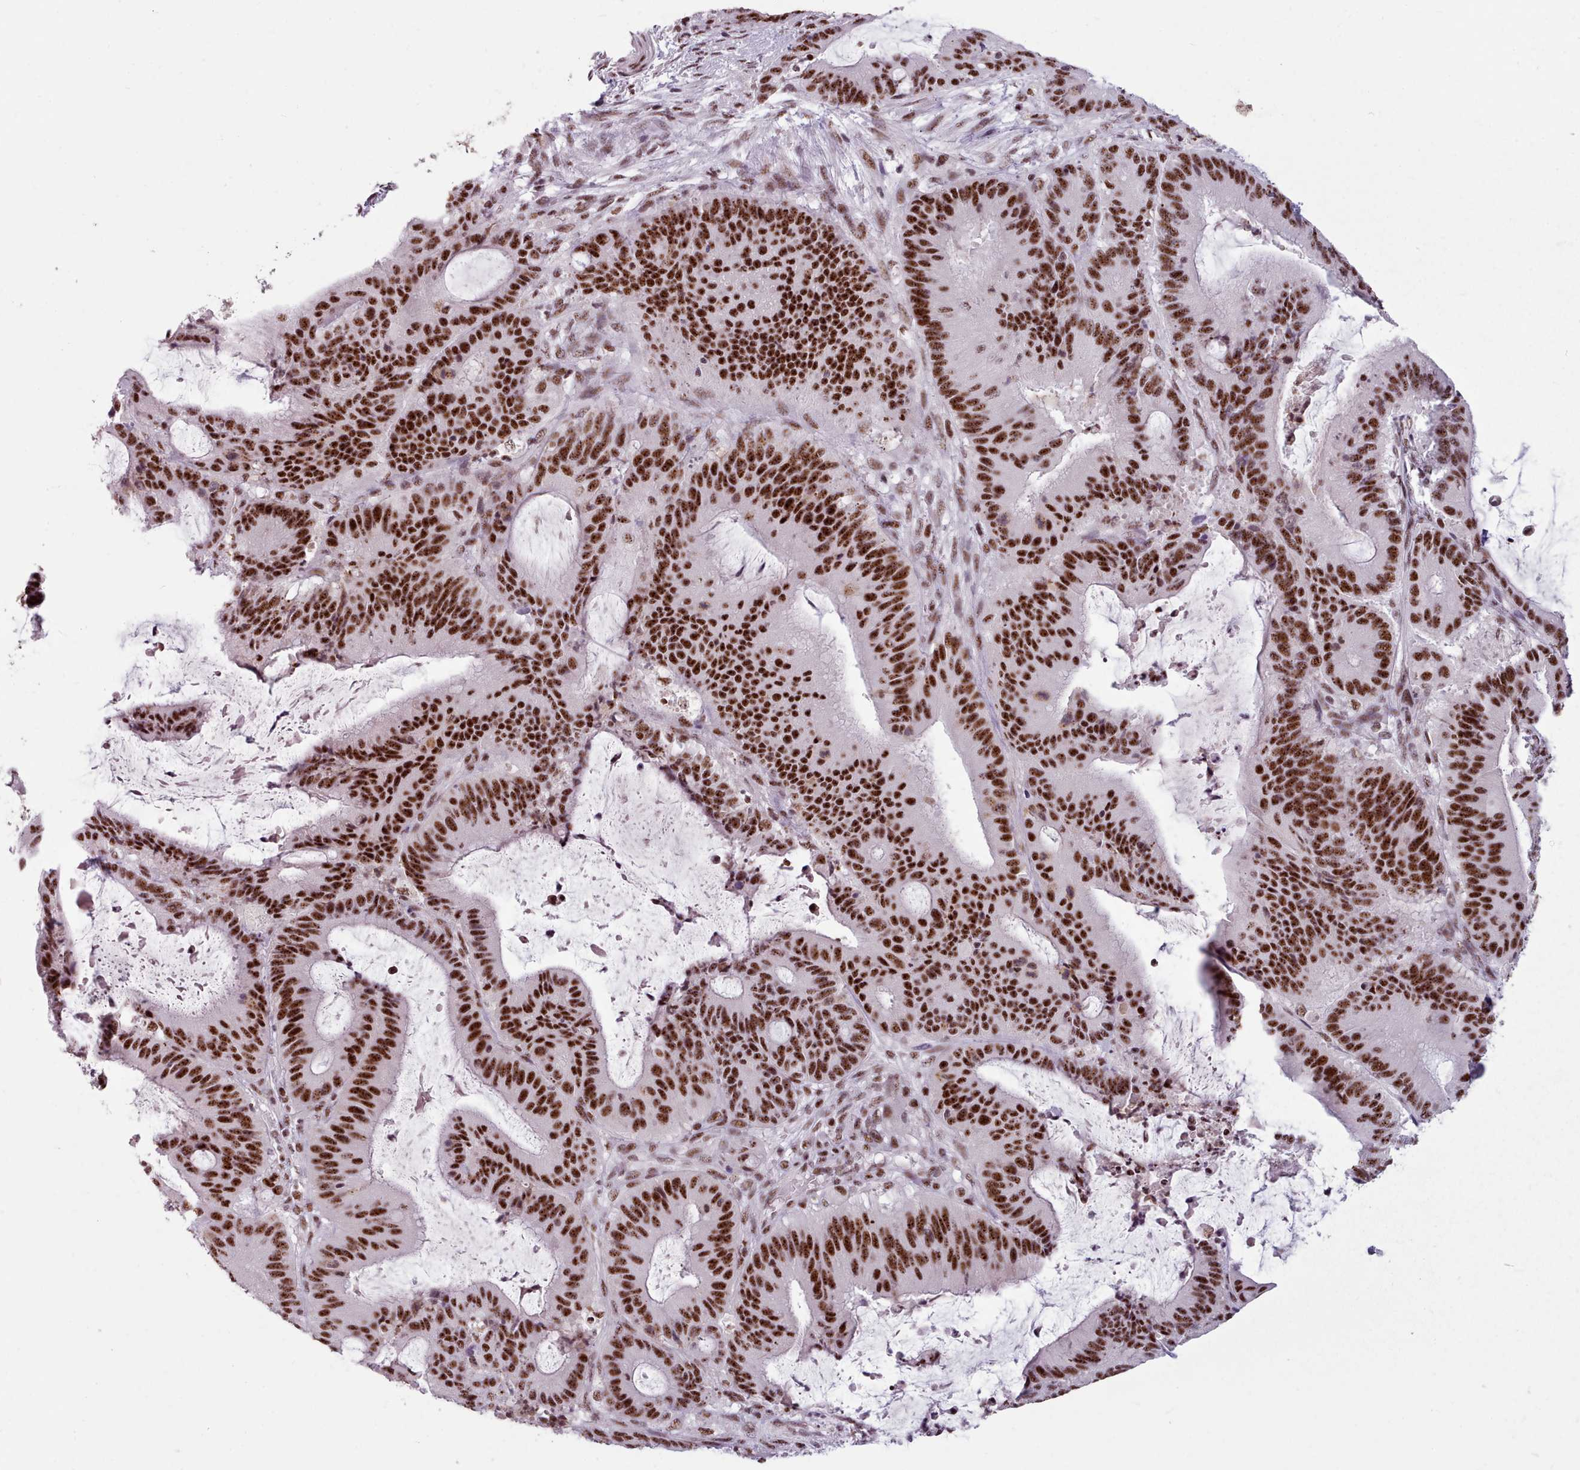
{"staining": {"intensity": "strong", "quantity": ">75%", "location": "nuclear"}, "tissue": "liver cancer", "cell_type": "Tumor cells", "image_type": "cancer", "snomed": [{"axis": "morphology", "description": "Normal tissue, NOS"}, {"axis": "morphology", "description": "Cholangiocarcinoma"}, {"axis": "topography", "description": "Liver"}, {"axis": "topography", "description": "Peripheral nerve tissue"}], "caption": "Immunohistochemical staining of liver cancer demonstrates high levels of strong nuclear protein positivity in about >75% of tumor cells. The protein of interest is shown in brown color, while the nuclei are stained blue.", "gene": "SRRM1", "patient": {"sex": "female", "age": 73}}